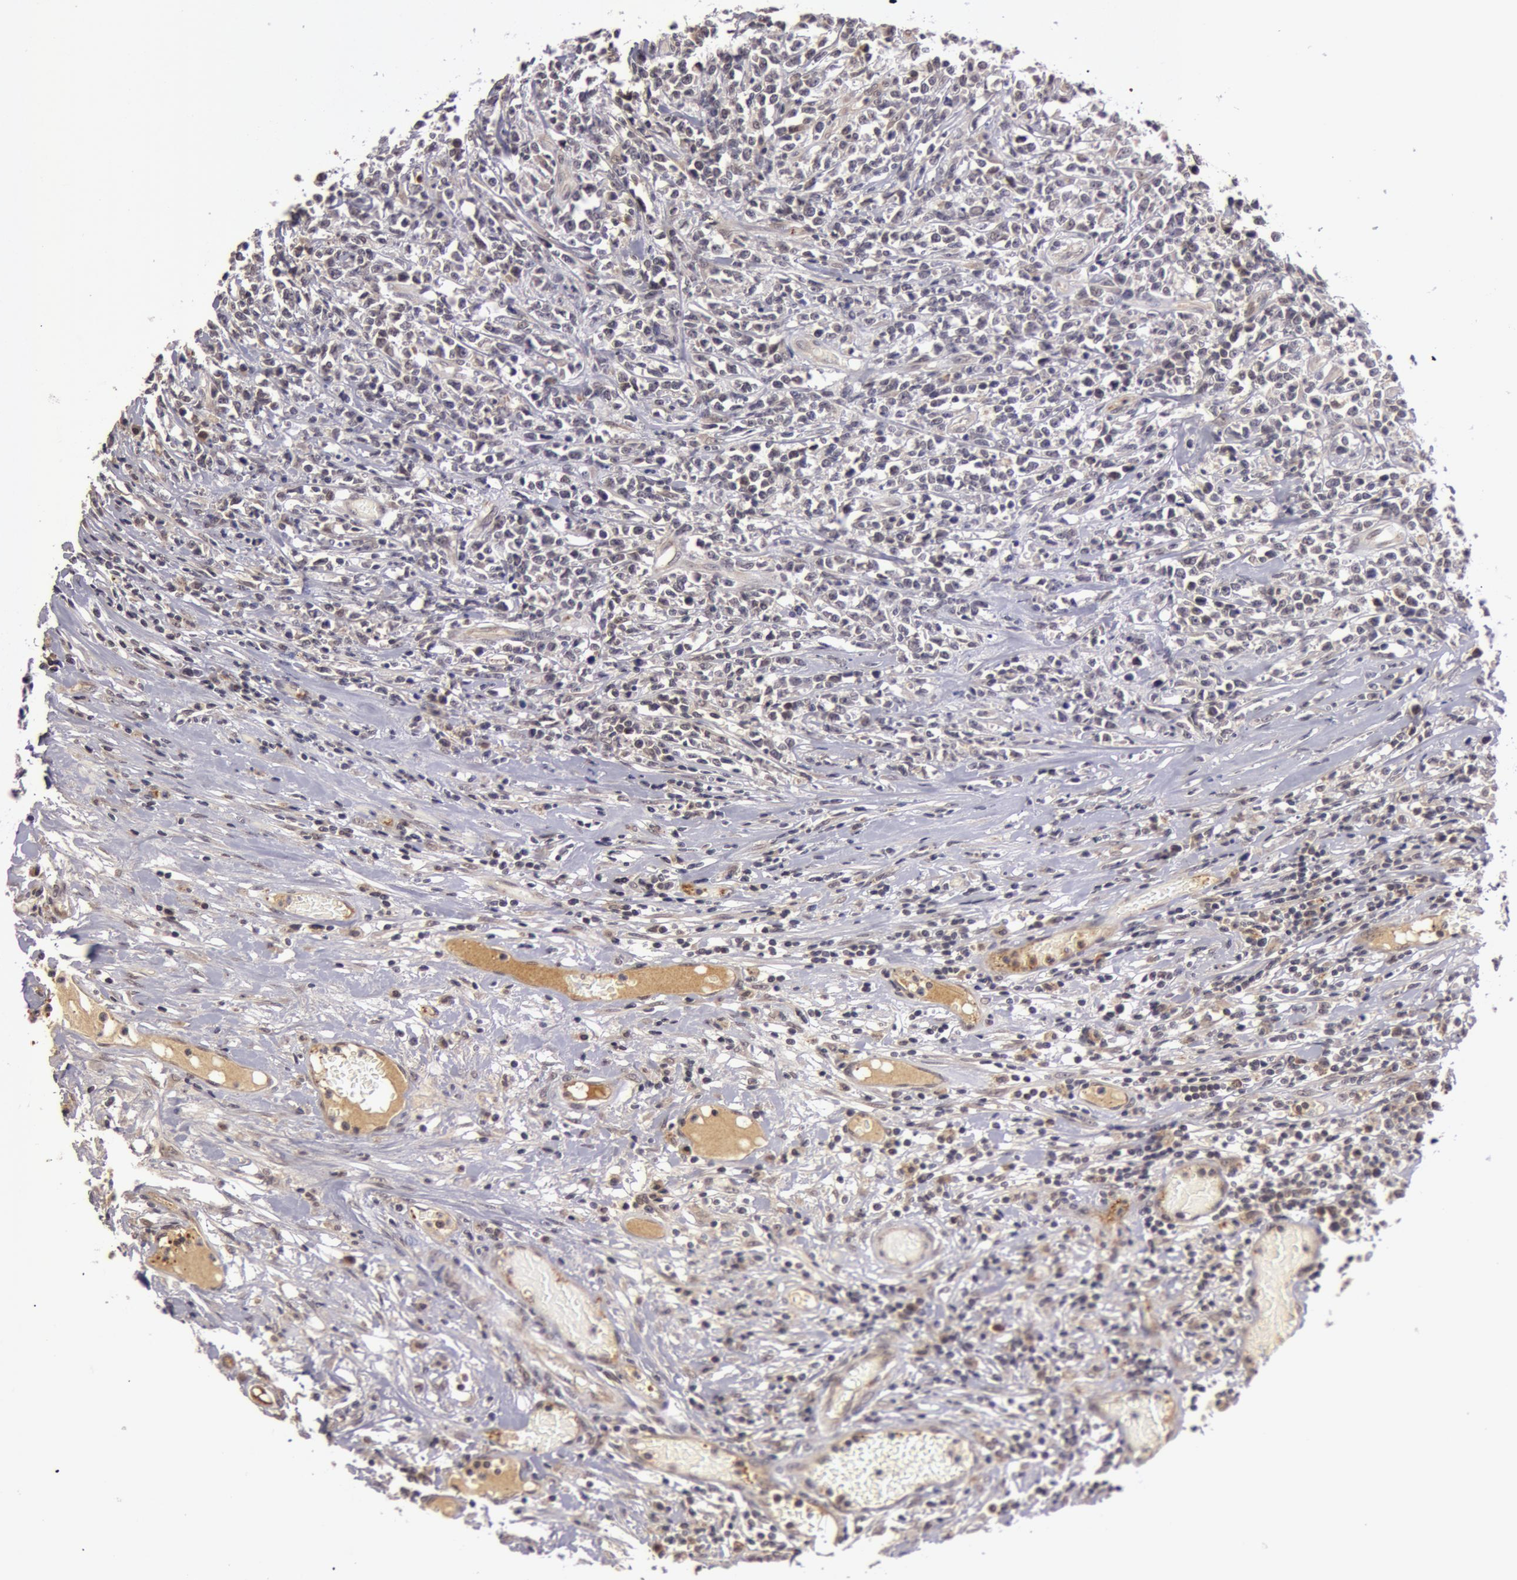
{"staining": {"intensity": "negative", "quantity": "none", "location": "none"}, "tissue": "lymphoma", "cell_type": "Tumor cells", "image_type": "cancer", "snomed": [{"axis": "morphology", "description": "Malignant lymphoma, non-Hodgkin's type, High grade"}, {"axis": "topography", "description": "Colon"}], "caption": "This is an immunohistochemistry (IHC) photomicrograph of lymphoma. There is no positivity in tumor cells.", "gene": "SYTL4", "patient": {"sex": "male", "age": 82}}